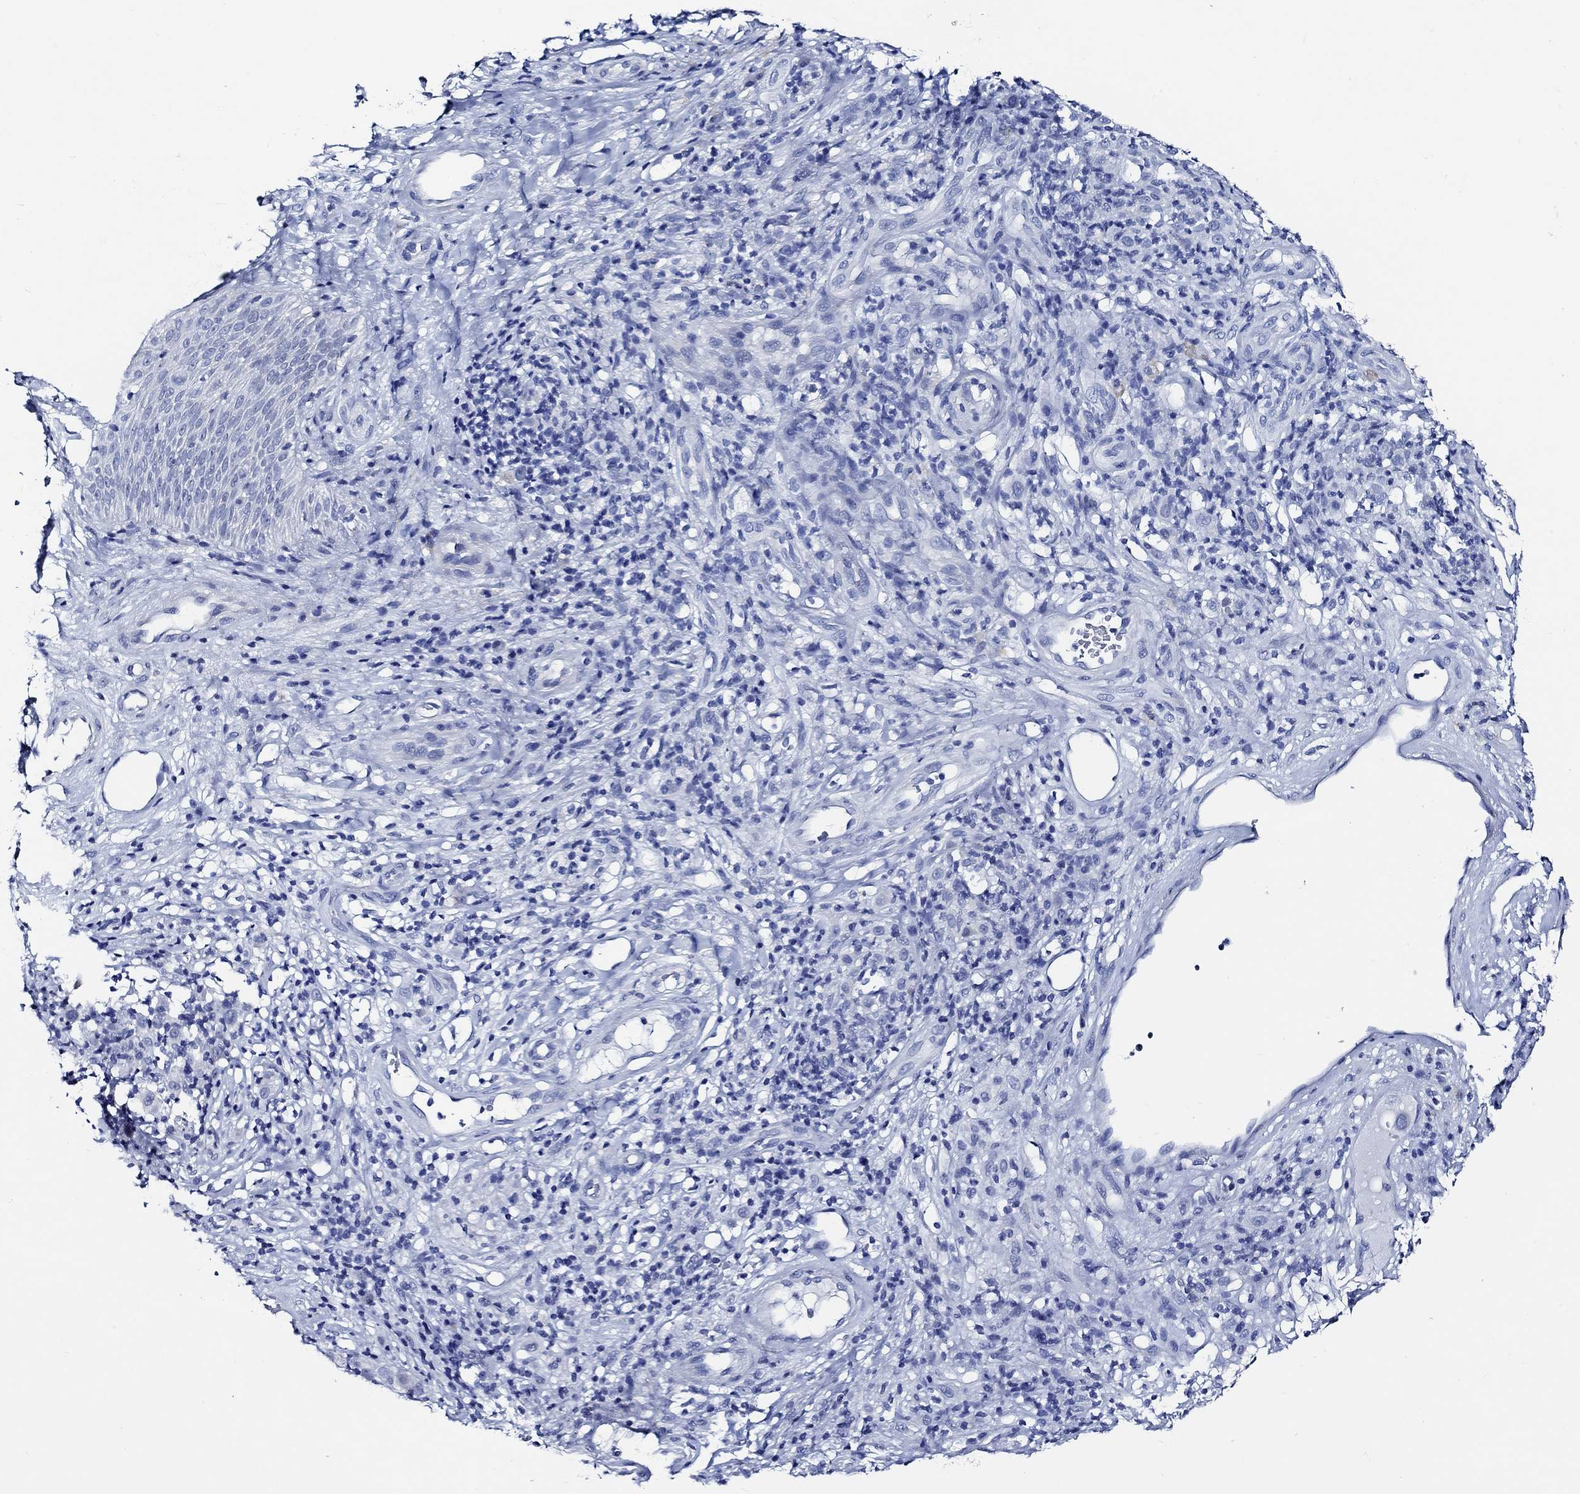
{"staining": {"intensity": "negative", "quantity": "none", "location": "none"}, "tissue": "melanoma", "cell_type": "Tumor cells", "image_type": "cancer", "snomed": [{"axis": "morphology", "description": "Malignant melanoma, NOS"}, {"axis": "topography", "description": "Skin"}], "caption": "IHC image of human melanoma stained for a protein (brown), which demonstrates no positivity in tumor cells.", "gene": "WDR62", "patient": {"sex": "female", "age": 87}}